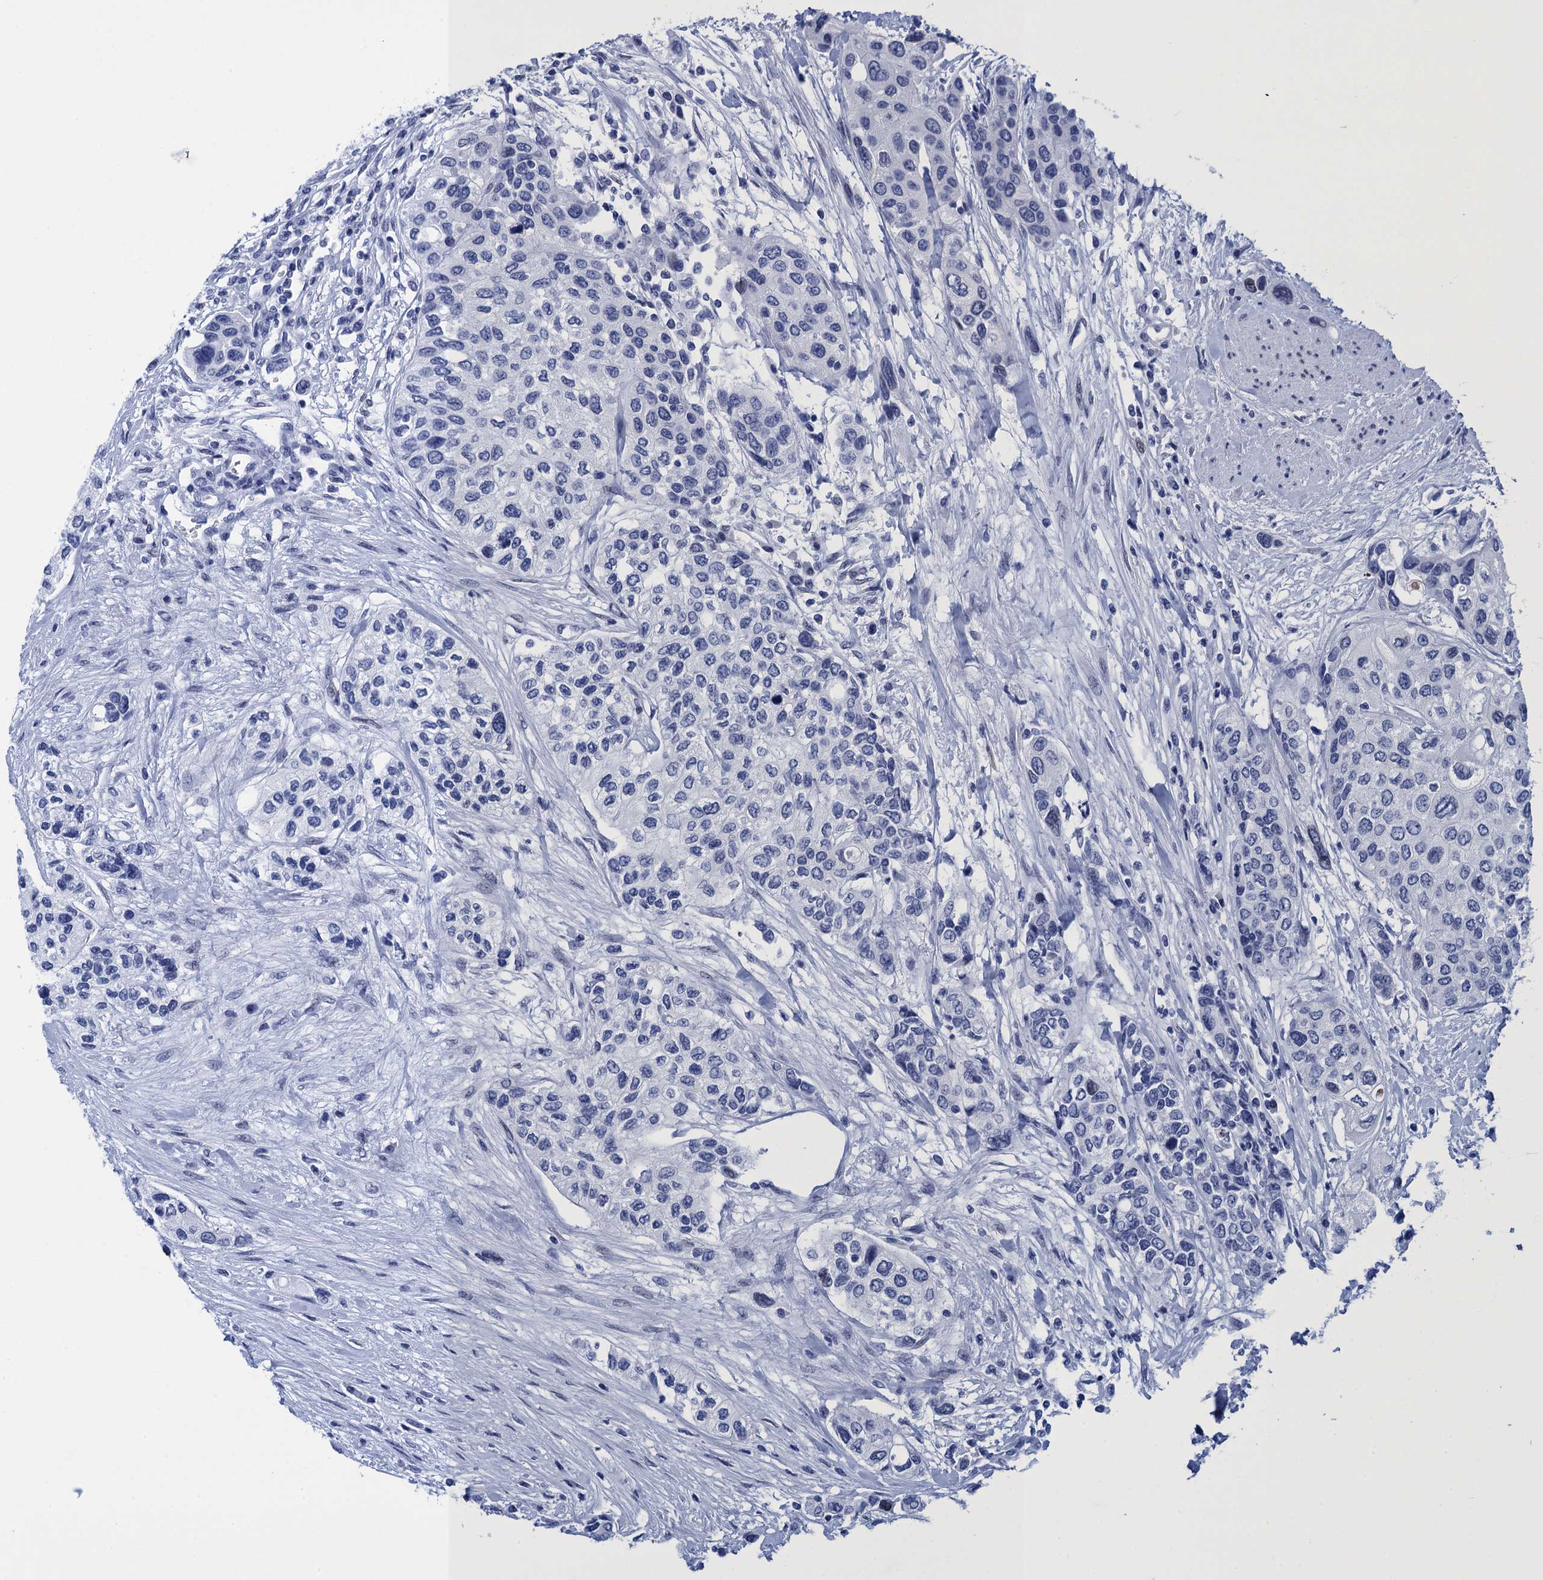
{"staining": {"intensity": "negative", "quantity": "none", "location": "none"}, "tissue": "urothelial cancer", "cell_type": "Tumor cells", "image_type": "cancer", "snomed": [{"axis": "morphology", "description": "Normal tissue, NOS"}, {"axis": "morphology", "description": "Urothelial carcinoma, High grade"}, {"axis": "topography", "description": "Vascular tissue"}, {"axis": "topography", "description": "Urinary bladder"}], "caption": "A histopathology image of urothelial carcinoma (high-grade) stained for a protein displays no brown staining in tumor cells. The staining is performed using DAB (3,3'-diaminobenzidine) brown chromogen with nuclei counter-stained in using hematoxylin.", "gene": "METTL25", "patient": {"sex": "female", "age": 56}}